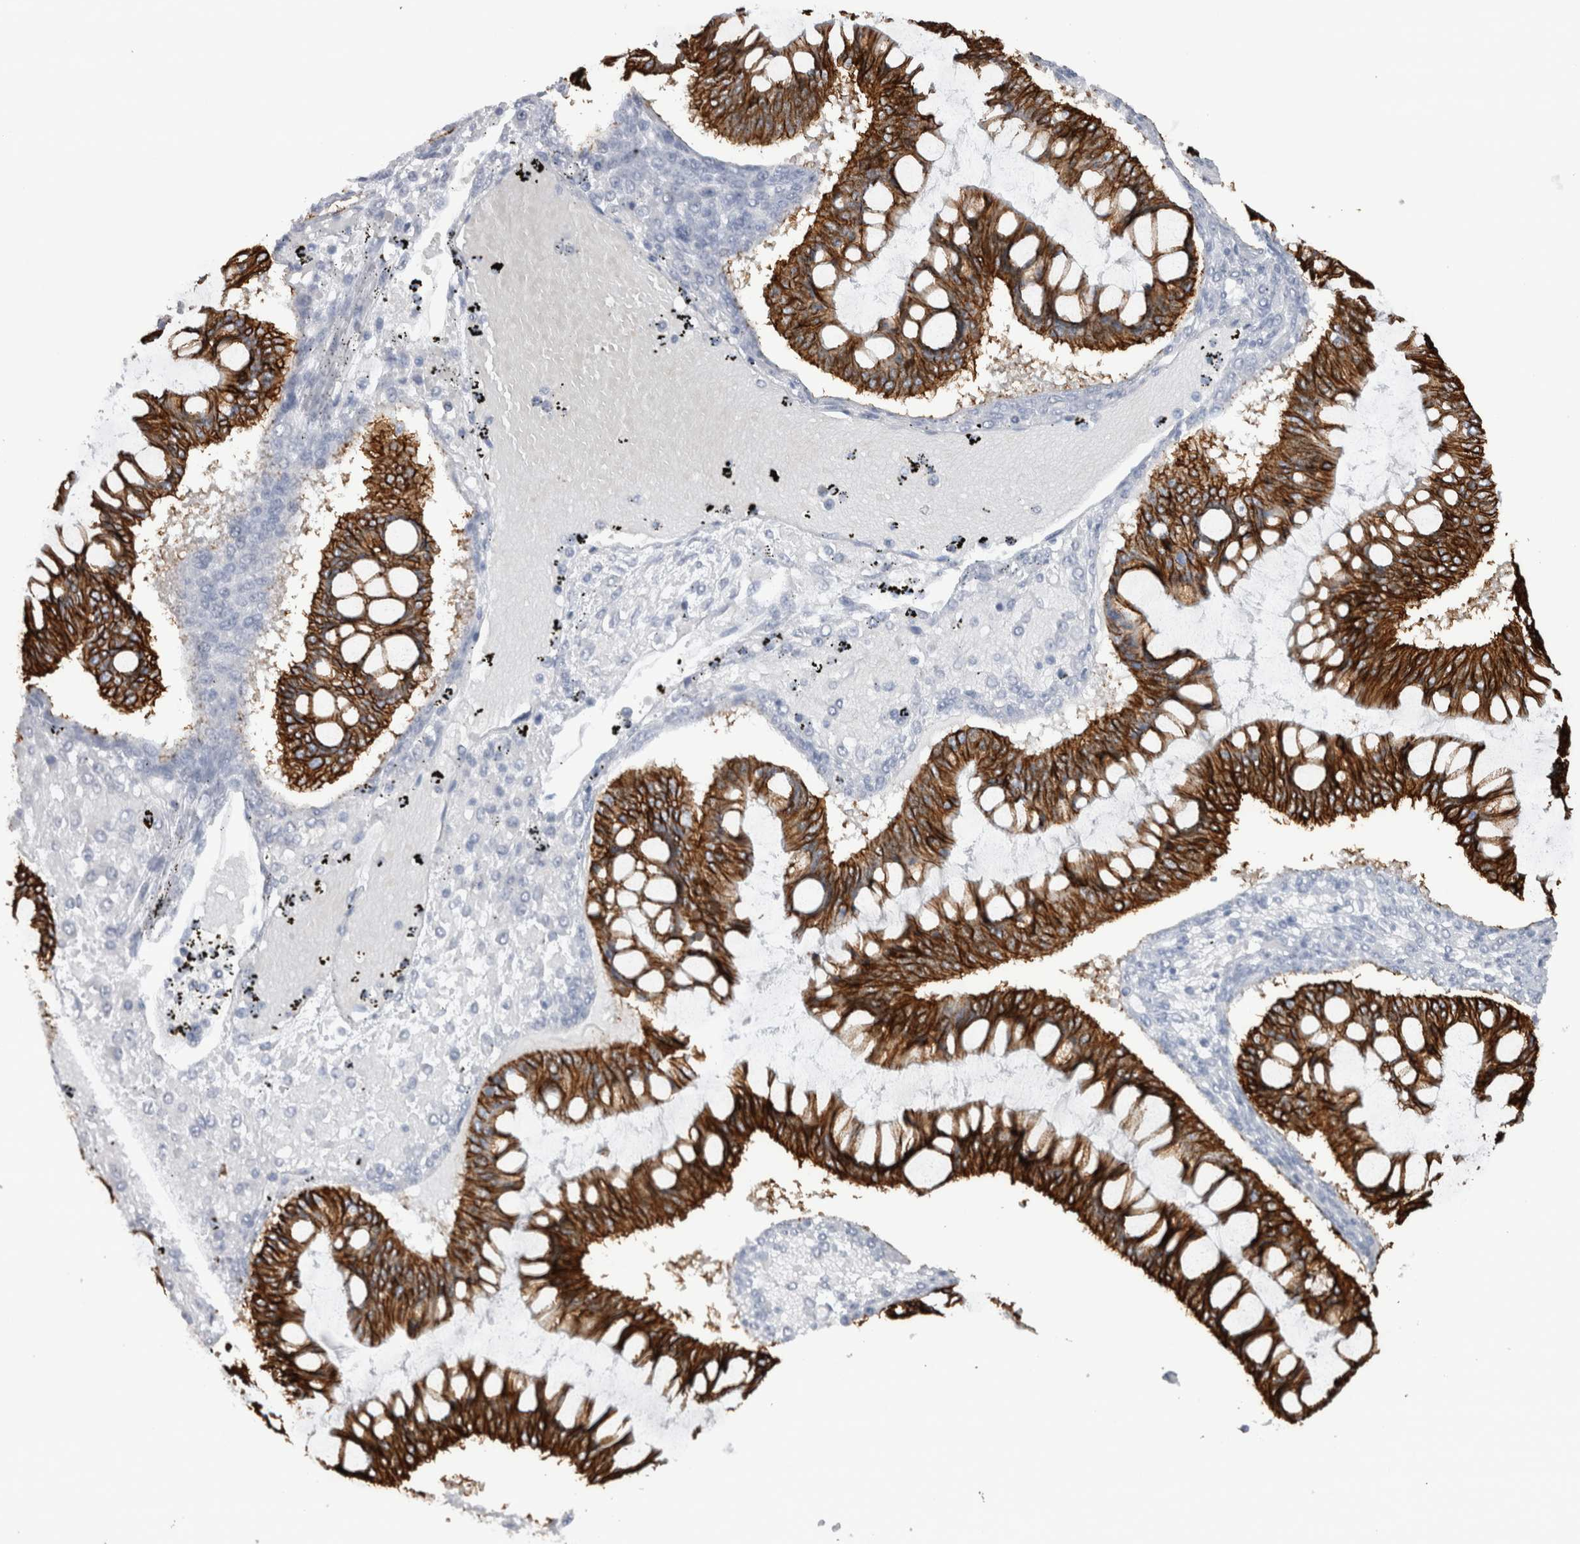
{"staining": {"intensity": "strong", "quantity": ">75%", "location": "cytoplasmic/membranous"}, "tissue": "ovarian cancer", "cell_type": "Tumor cells", "image_type": "cancer", "snomed": [{"axis": "morphology", "description": "Cystadenocarcinoma, mucinous, NOS"}, {"axis": "topography", "description": "Ovary"}], "caption": "This is an image of immunohistochemistry (IHC) staining of ovarian cancer (mucinous cystadenocarcinoma), which shows strong expression in the cytoplasmic/membranous of tumor cells.", "gene": "CDH17", "patient": {"sex": "female", "age": 73}}